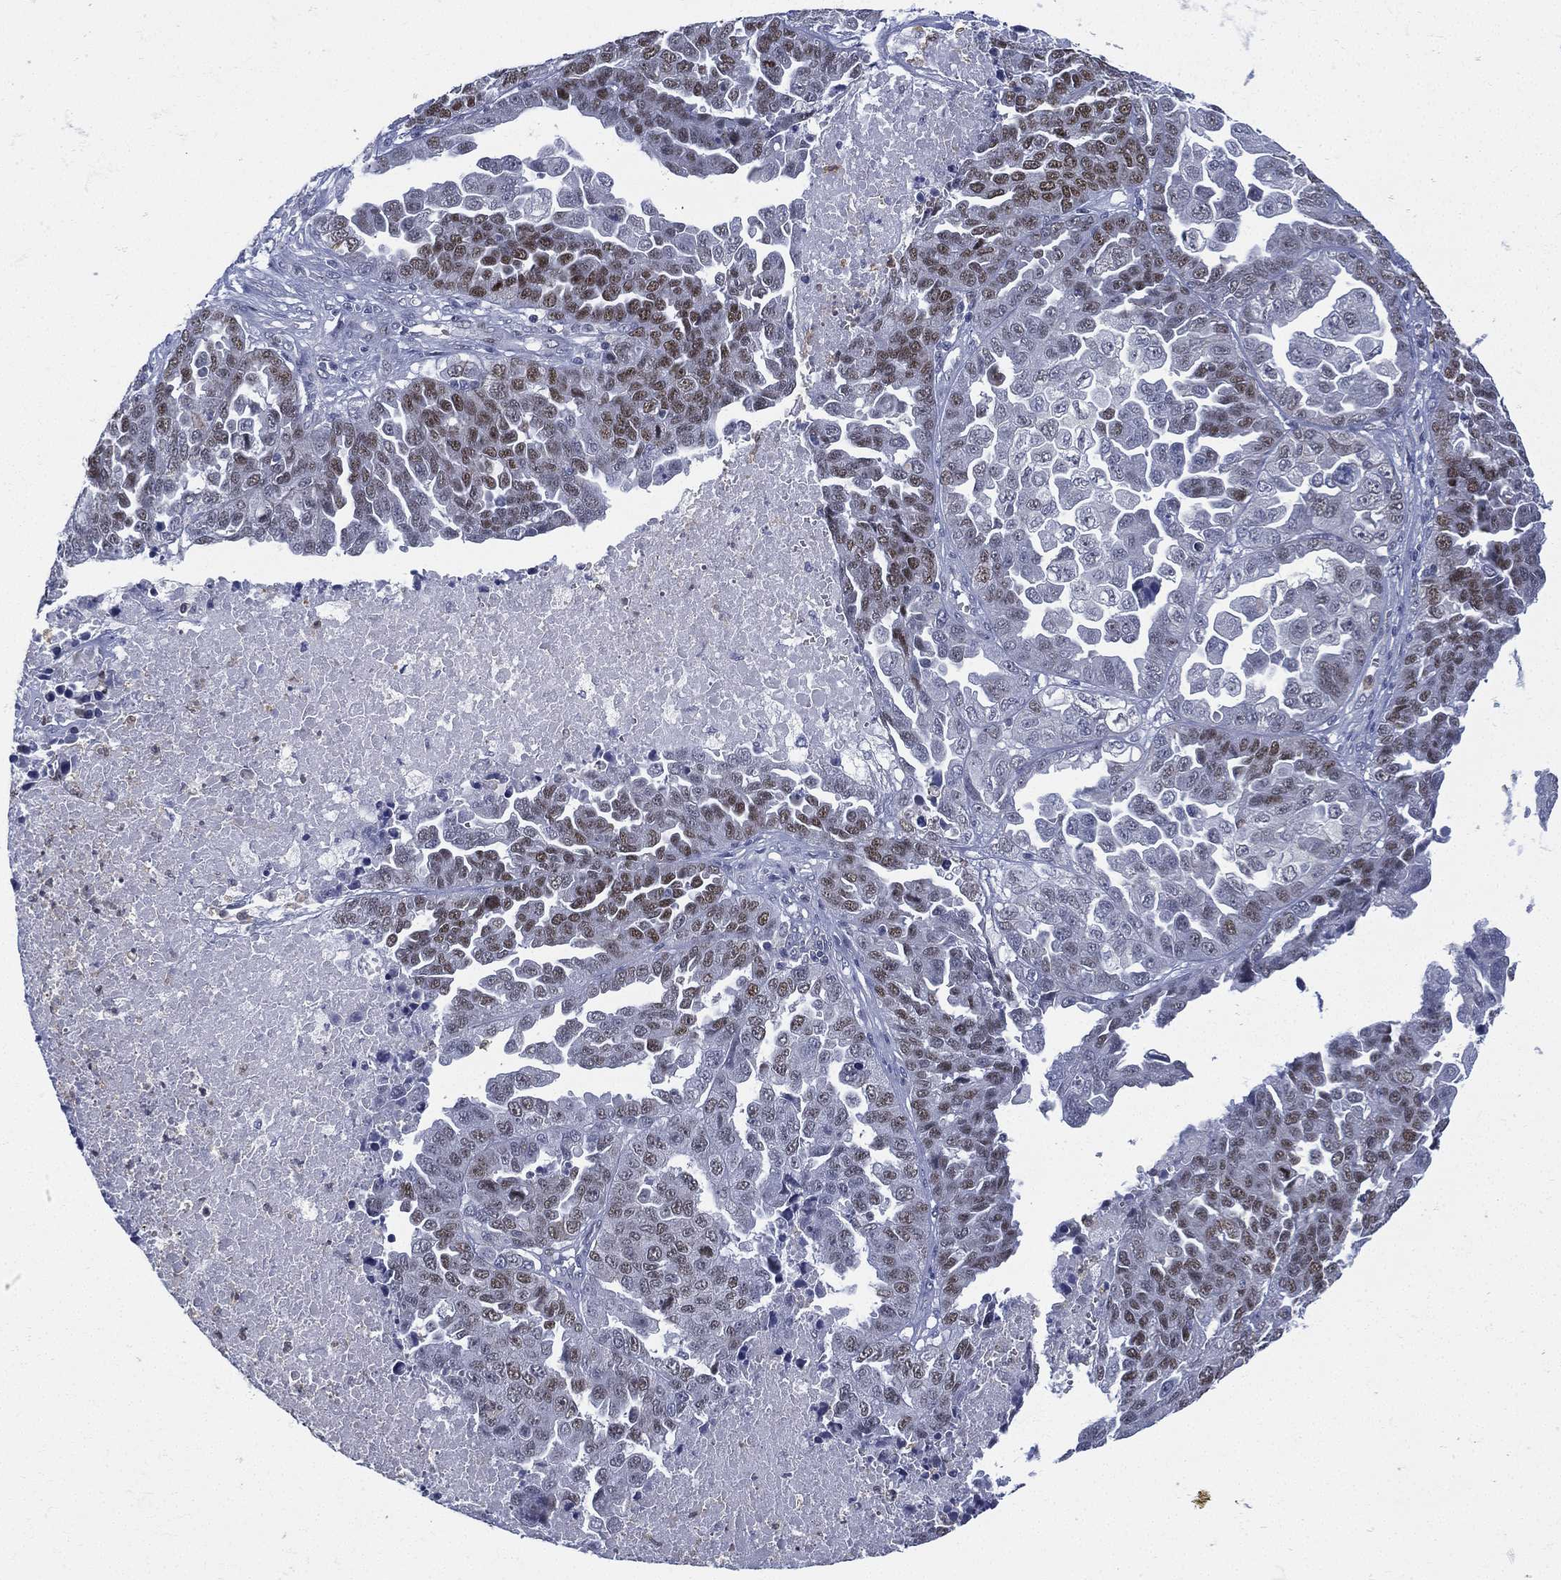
{"staining": {"intensity": "moderate", "quantity": "25%-75%", "location": "nuclear"}, "tissue": "ovarian cancer", "cell_type": "Tumor cells", "image_type": "cancer", "snomed": [{"axis": "morphology", "description": "Cystadenocarcinoma, serous, NOS"}, {"axis": "topography", "description": "Ovary"}], "caption": "A histopathology image showing moderate nuclear staining in about 25%-75% of tumor cells in ovarian cancer, as visualized by brown immunohistochemical staining.", "gene": "ZNF711", "patient": {"sex": "female", "age": 87}}